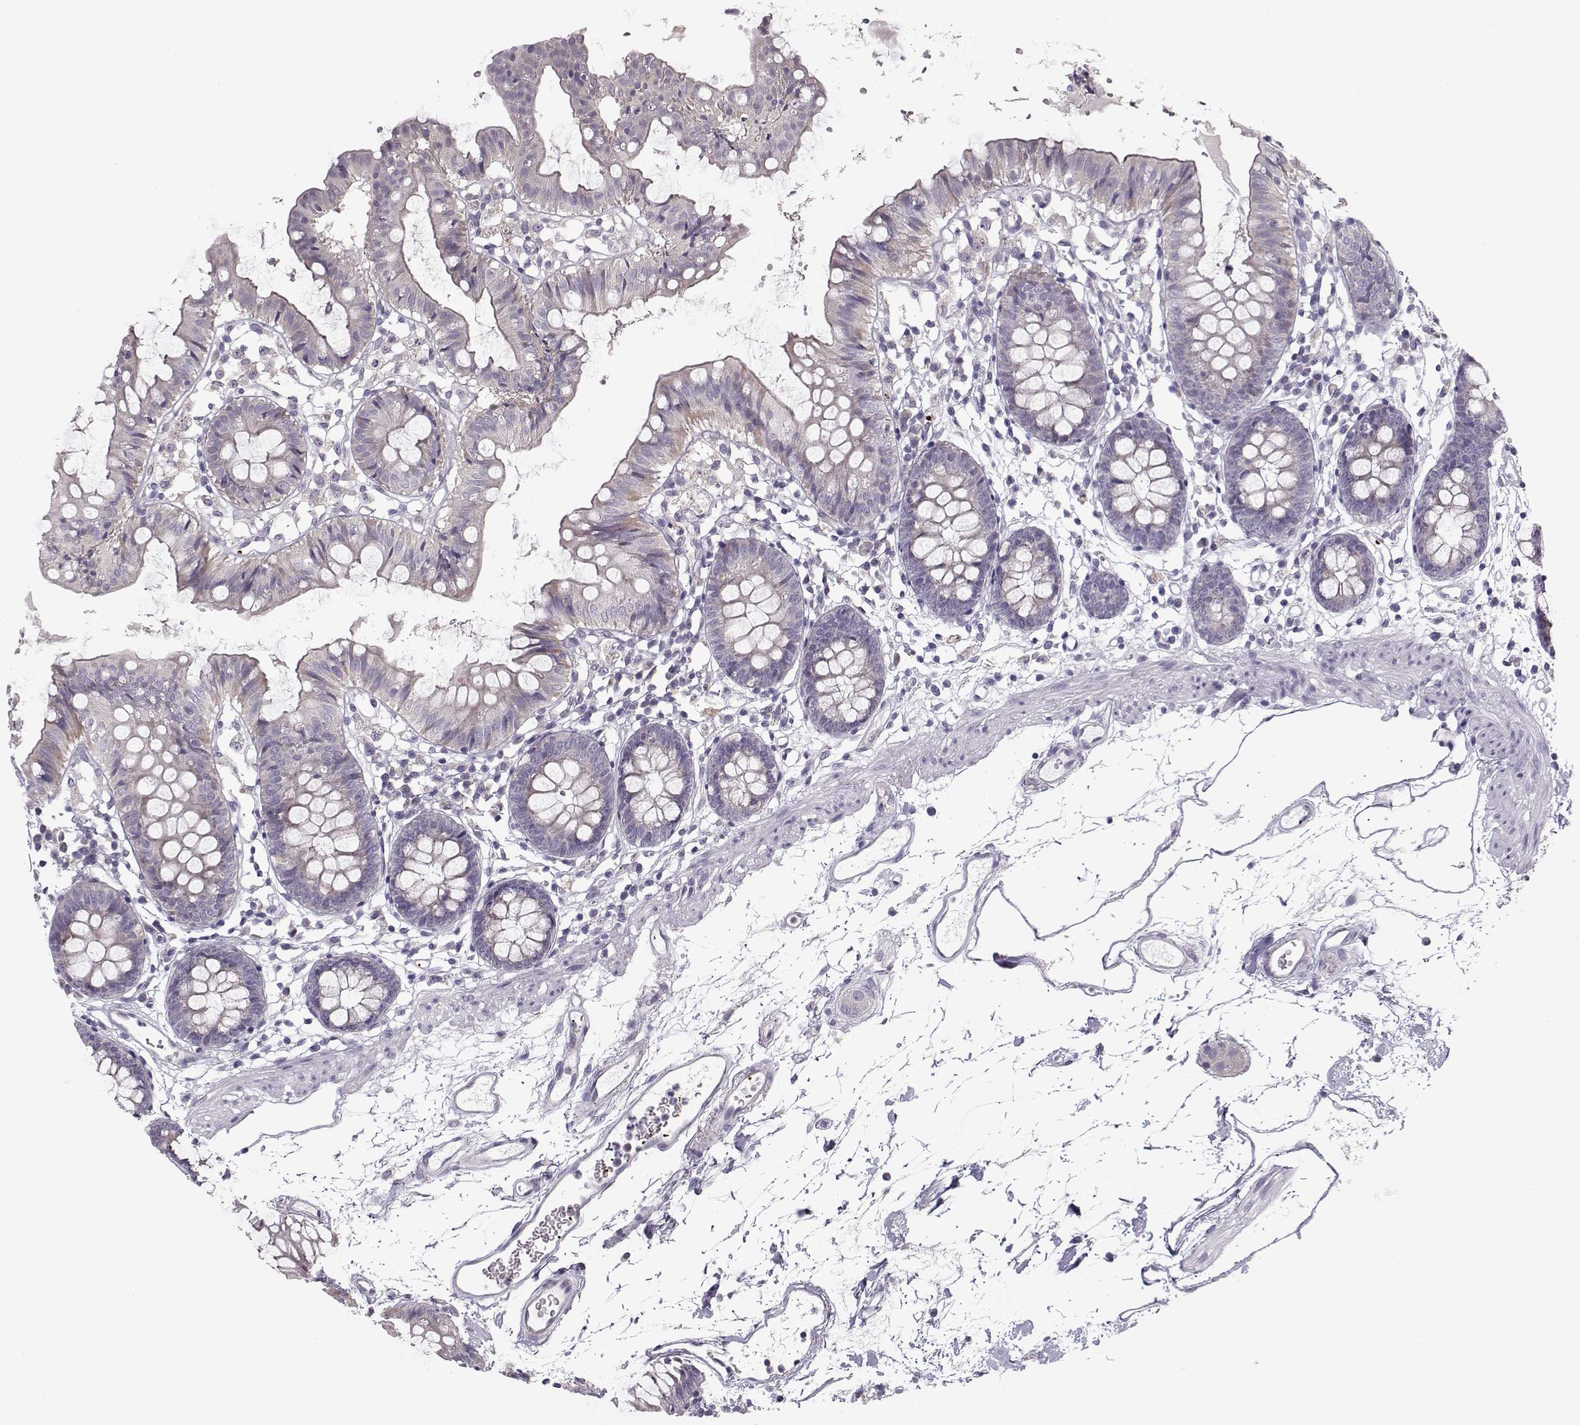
{"staining": {"intensity": "negative", "quantity": "none", "location": "none"}, "tissue": "colon", "cell_type": "Endothelial cells", "image_type": "normal", "snomed": [{"axis": "morphology", "description": "Normal tissue, NOS"}, {"axis": "topography", "description": "Colon"}], "caption": "Immunohistochemical staining of benign colon demonstrates no significant staining in endothelial cells. (DAB (3,3'-diaminobenzidine) immunohistochemistry with hematoxylin counter stain).", "gene": "KLF17", "patient": {"sex": "female", "age": 84}}